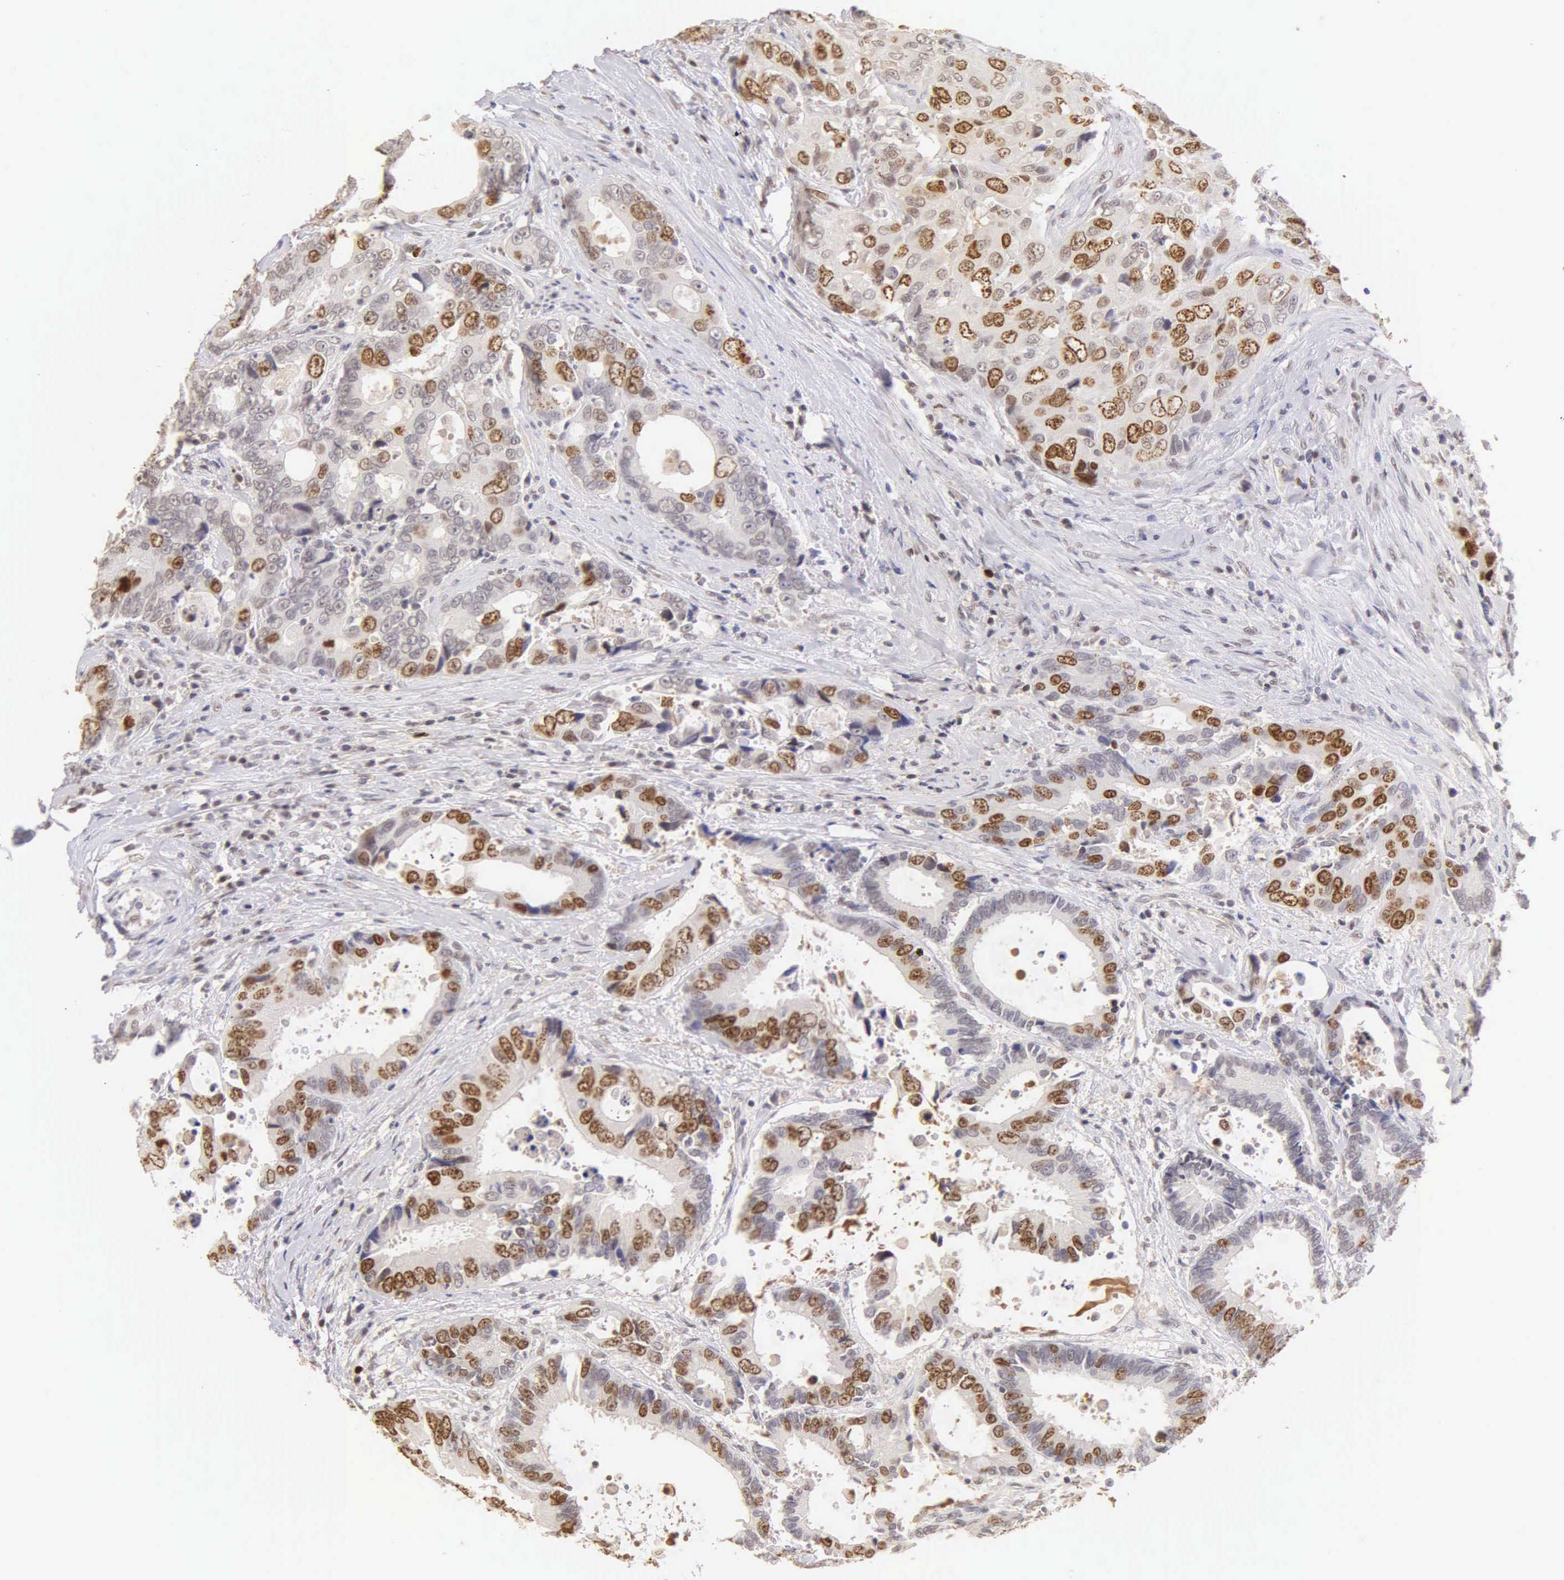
{"staining": {"intensity": "moderate", "quantity": "25%-75%", "location": "nuclear"}, "tissue": "colorectal cancer", "cell_type": "Tumor cells", "image_type": "cancer", "snomed": [{"axis": "morphology", "description": "Adenocarcinoma, NOS"}, {"axis": "topography", "description": "Rectum"}], "caption": "Colorectal cancer tissue demonstrates moderate nuclear staining in about 25%-75% of tumor cells, visualized by immunohistochemistry.", "gene": "MKI67", "patient": {"sex": "female", "age": 67}}